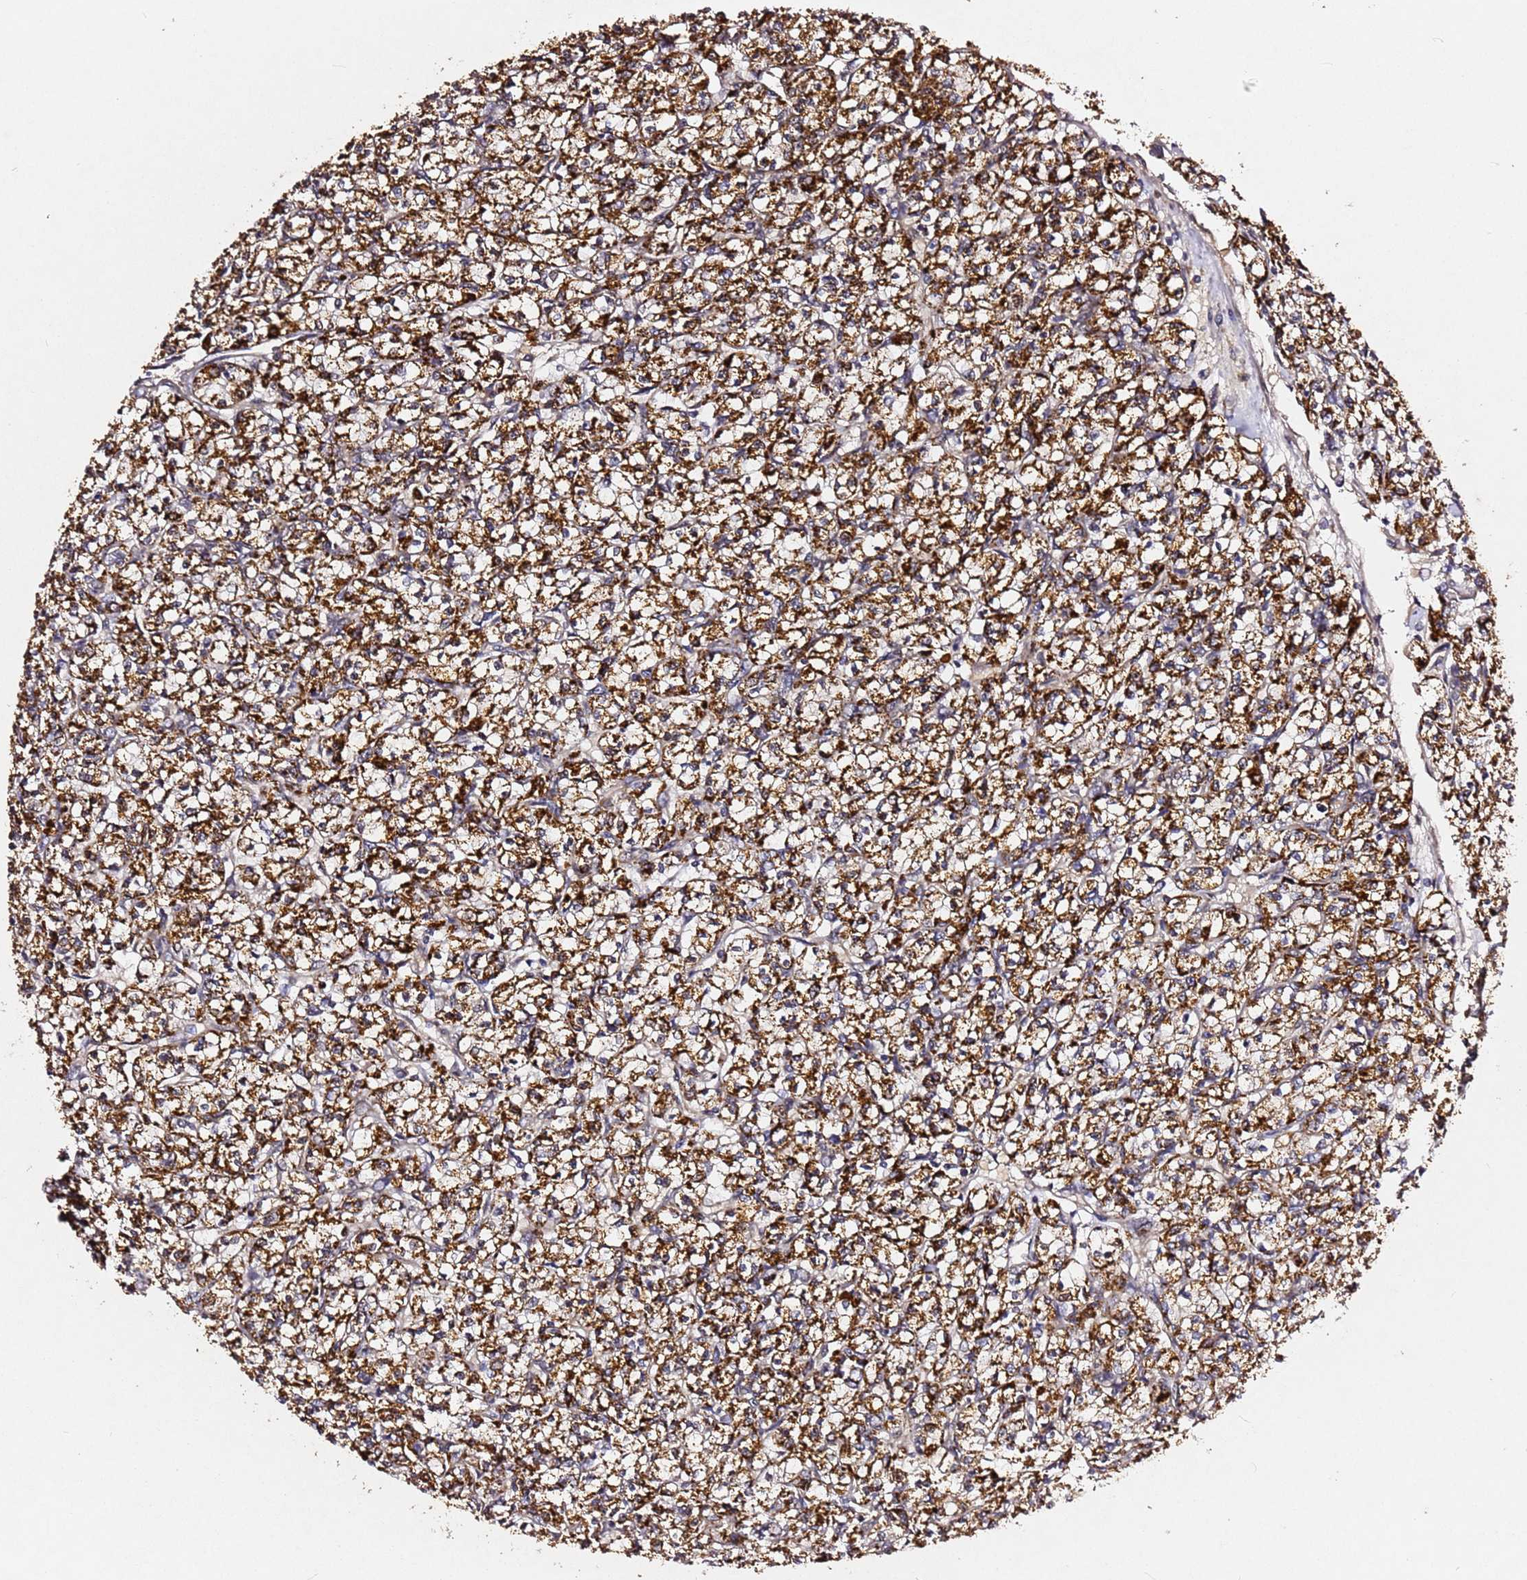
{"staining": {"intensity": "strong", "quantity": ">75%", "location": "cytoplasmic/membranous"}, "tissue": "renal cancer", "cell_type": "Tumor cells", "image_type": "cancer", "snomed": [{"axis": "morphology", "description": "Adenocarcinoma, NOS"}, {"axis": "topography", "description": "Kidney"}], "caption": "There is high levels of strong cytoplasmic/membranous staining in tumor cells of renal cancer, as demonstrated by immunohistochemical staining (brown color).", "gene": "ALG11", "patient": {"sex": "female", "age": 59}}